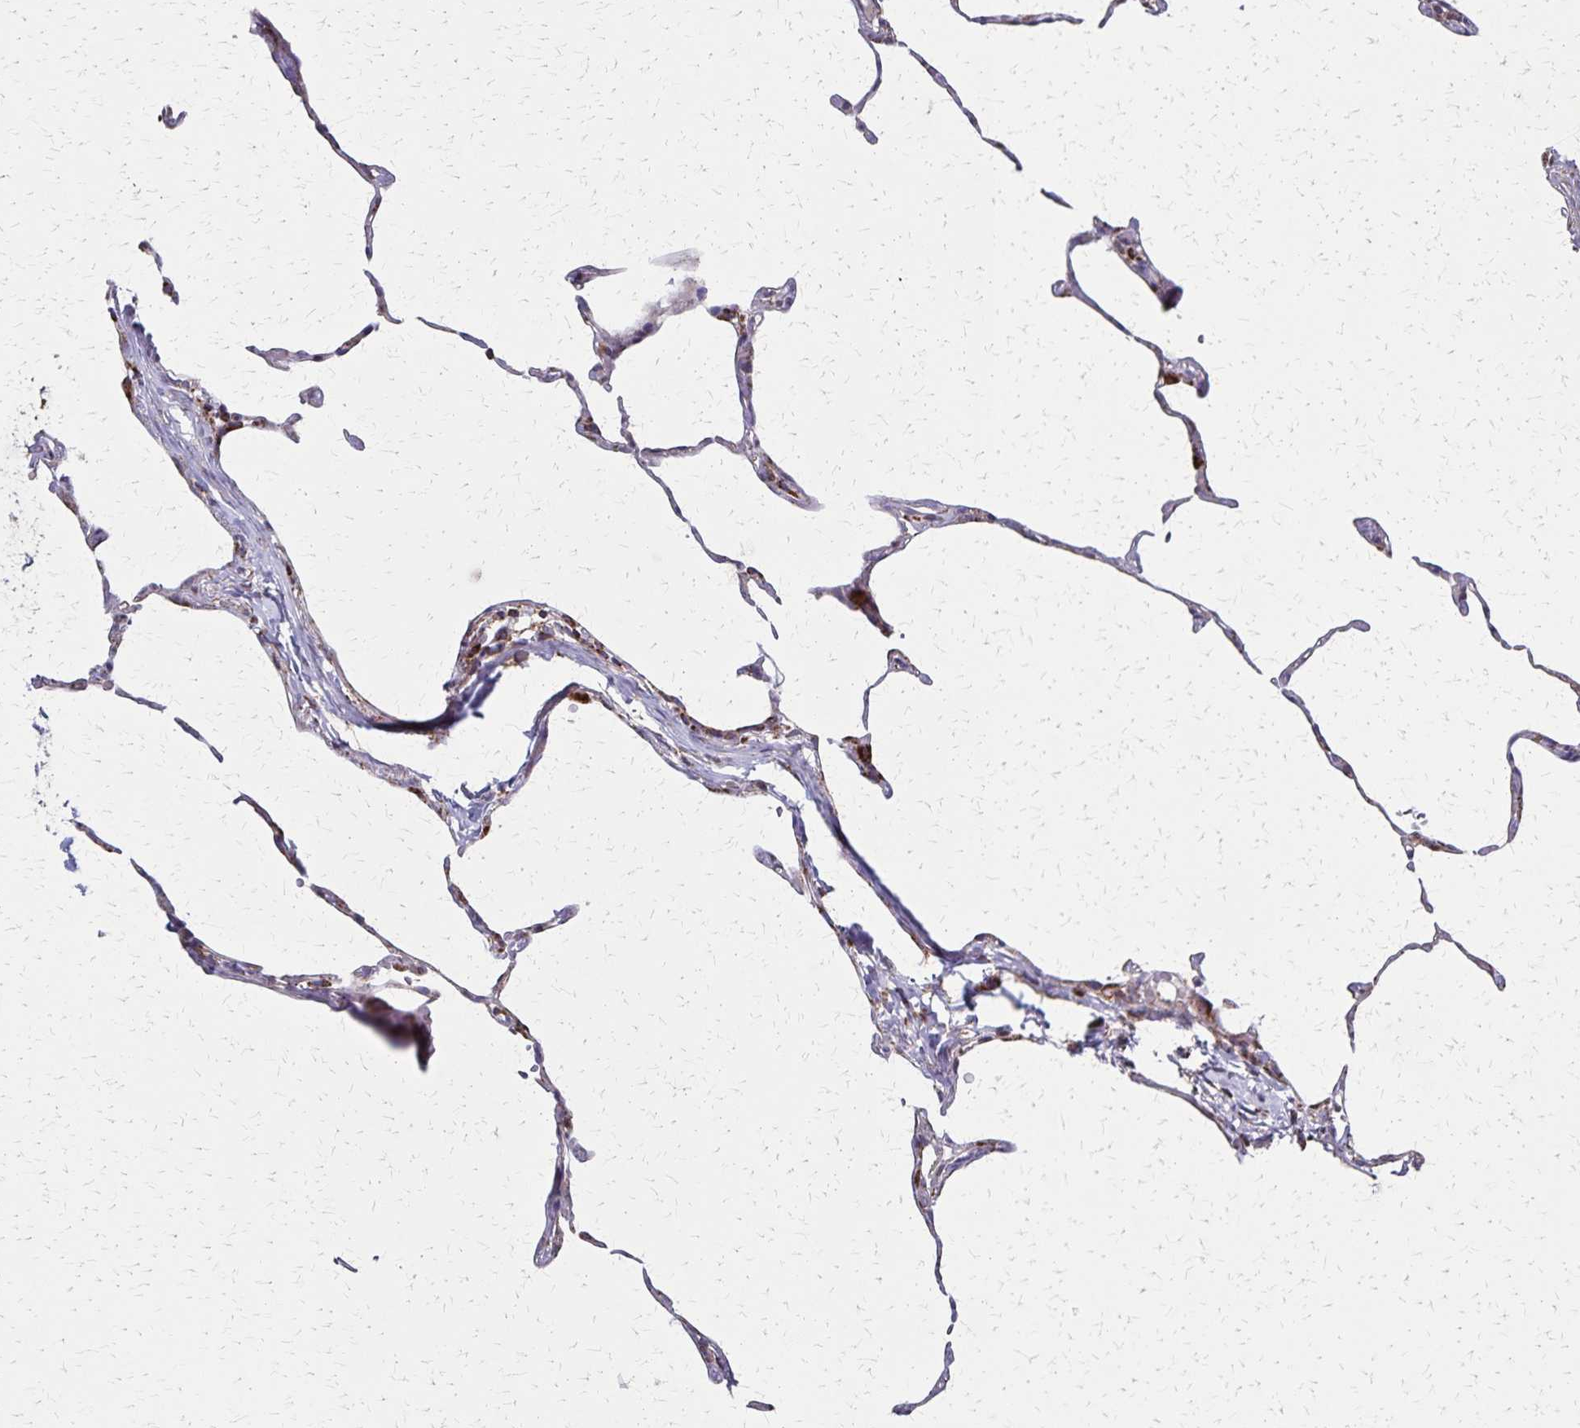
{"staining": {"intensity": "strong", "quantity": "<25%", "location": "cytoplasmic/membranous"}, "tissue": "lung", "cell_type": "Alveolar cells", "image_type": "normal", "snomed": [{"axis": "morphology", "description": "Normal tissue, NOS"}, {"axis": "topography", "description": "Lung"}], "caption": "This is a micrograph of immunohistochemistry (IHC) staining of benign lung, which shows strong staining in the cytoplasmic/membranous of alveolar cells.", "gene": "NFS1", "patient": {"sex": "female", "age": 57}}